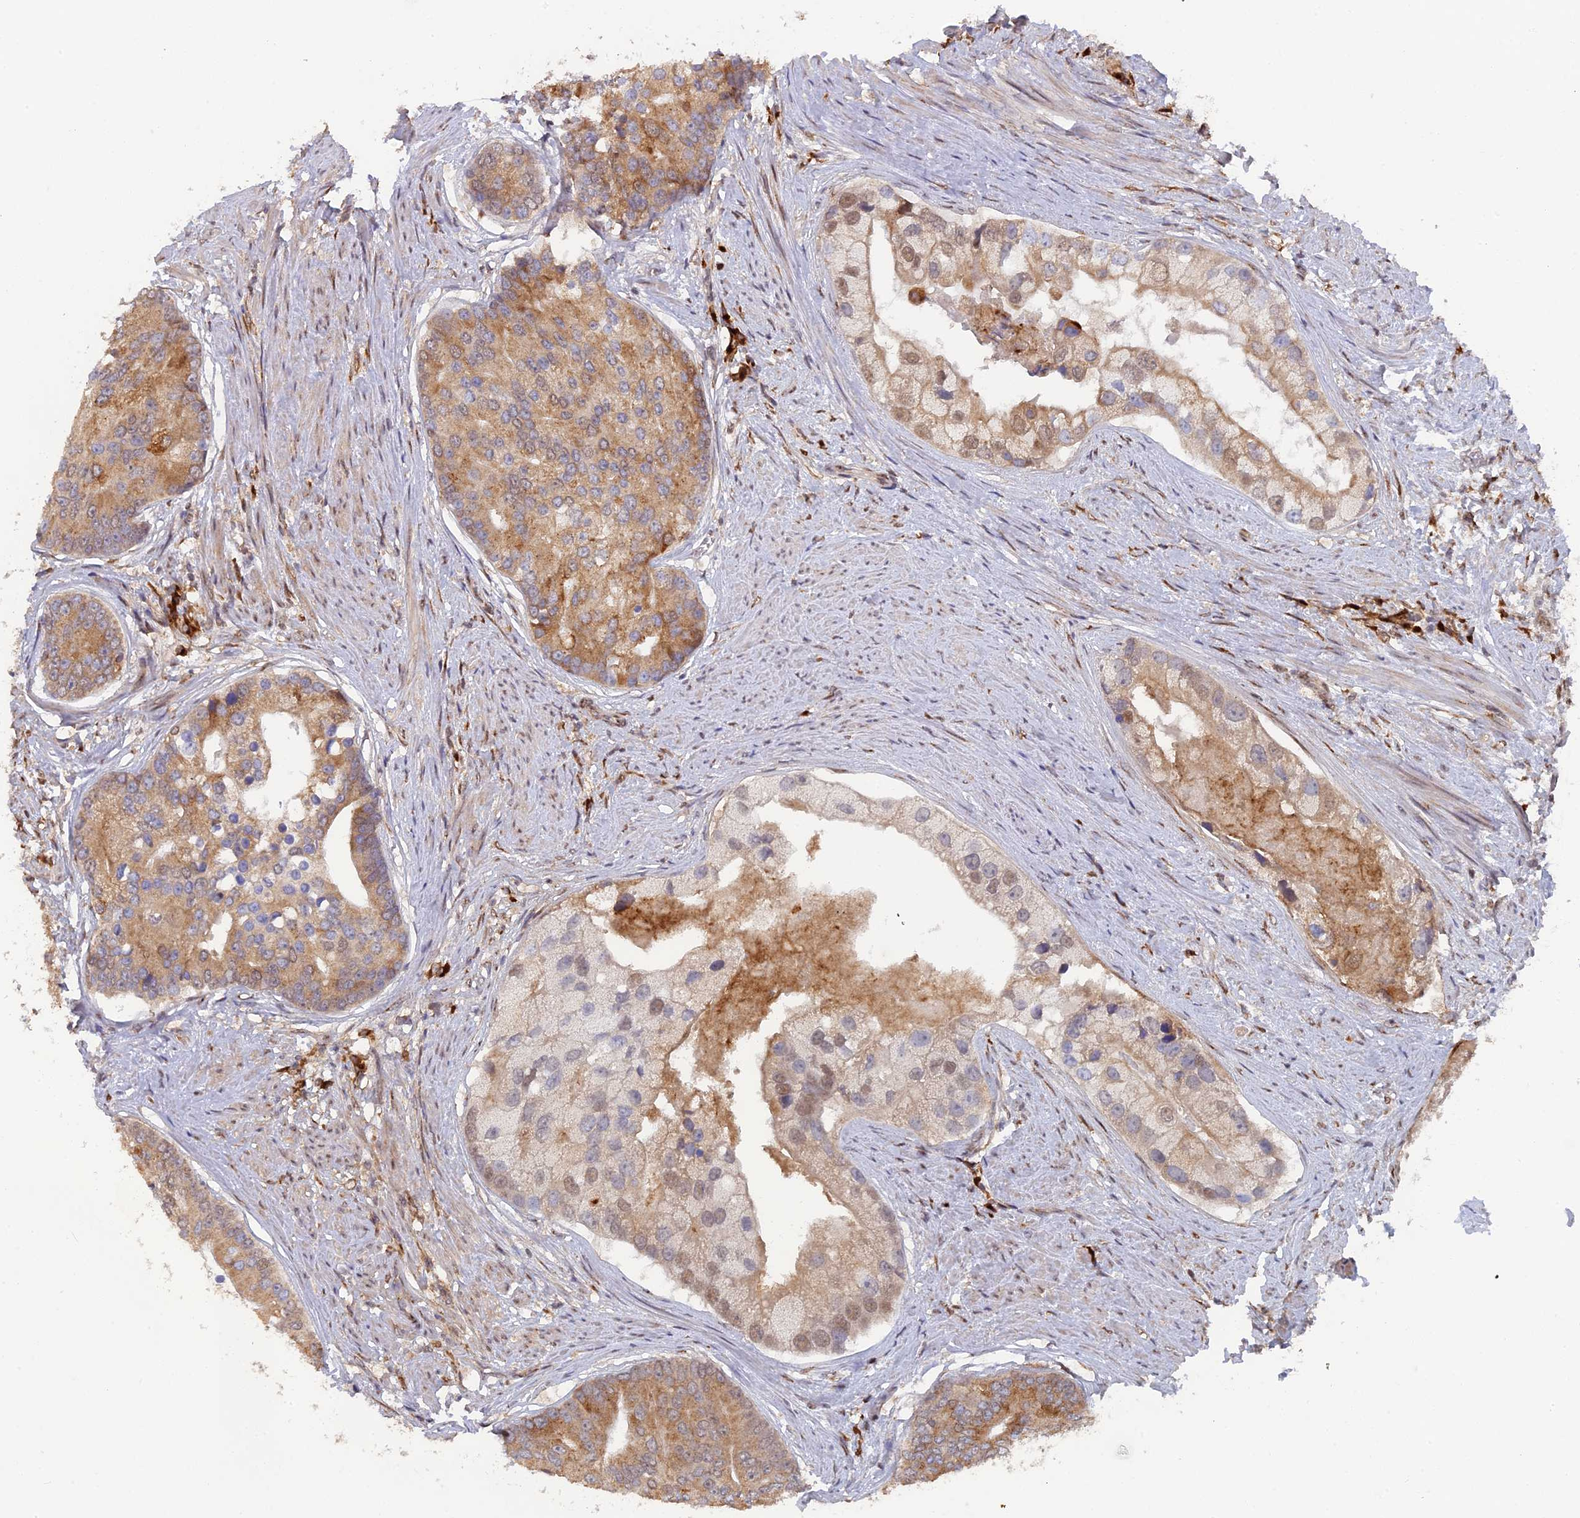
{"staining": {"intensity": "moderate", "quantity": ">75%", "location": "cytoplasmic/membranous,nuclear"}, "tissue": "prostate cancer", "cell_type": "Tumor cells", "image_type": "cancer", "snomed": [{"axis": "morphology", "description": "Adenocarcinoma, High grade"}, {"axis": "topography", "description": "Prostate"}], "caption": "Immunohistochemistry (DAB (3,3'-diaminobenzidine)) staining of human prostate cancer displays moderate cytoplasmic/membranous and nuclear protein expression in about >75% of tumor cells.", "gene": "SNX17", "patient": {"sex": "male", "age": 62}}